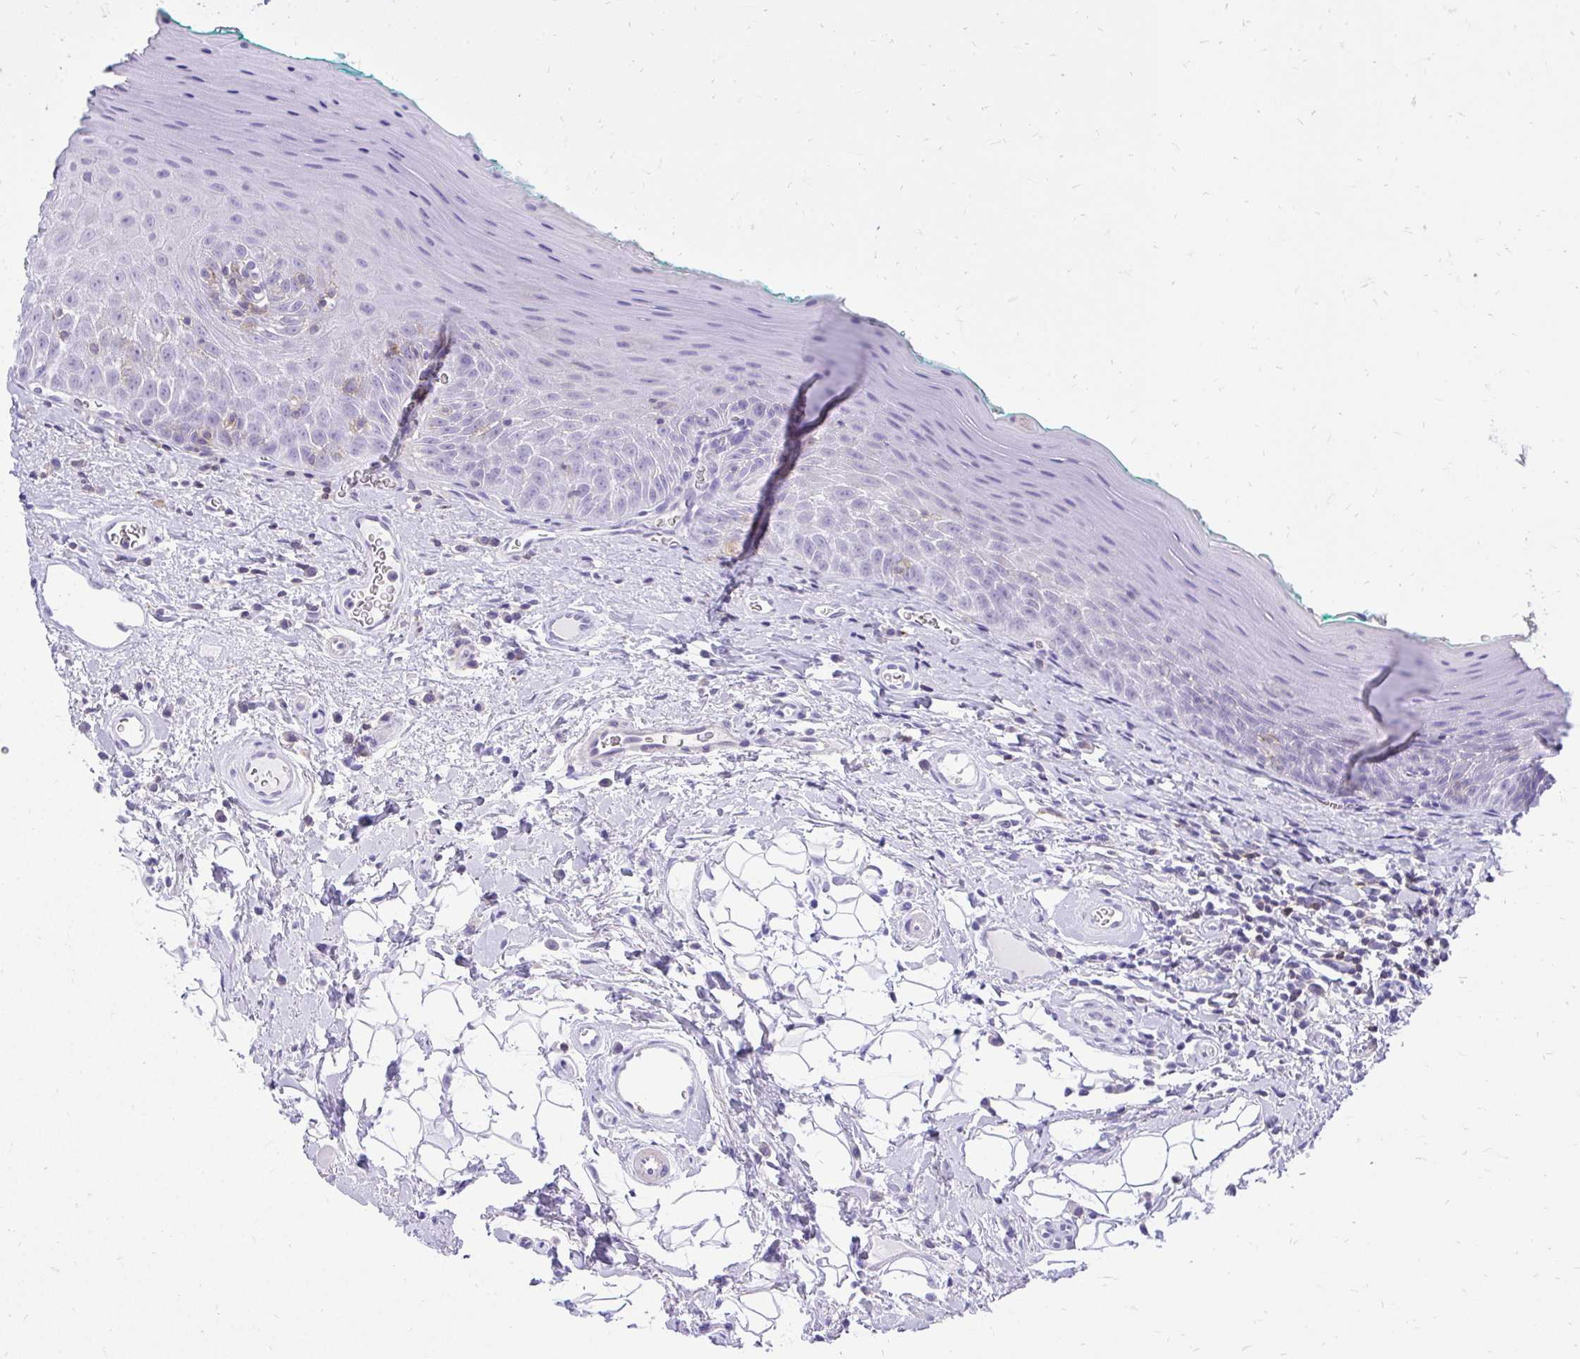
{"staining": {"intensity": "negative", "quantity": "none", "location": "none"}, "tissue": "oral mucosa", "cell_type": "Squamous epithelial cells", "image_type": "normal", "snomed": [{"axis": "morphology", "description": "Normal tissue, NOS"}, {"axis": "topography", "description": "Oral tissue"}, {"axis": "topography", "description": "Tounge, NOS"}], "caption": "Immunohistochemistry image of unremarkable human oral mucosa stained for a protein (brown), which demonstrates no positivity in squamous epithelial cells. (DAB IHC visualized using brightfield microscopy, high magnification).", "gene": "GPRIN3", "patient": {"sex": "male", "age": 83}}